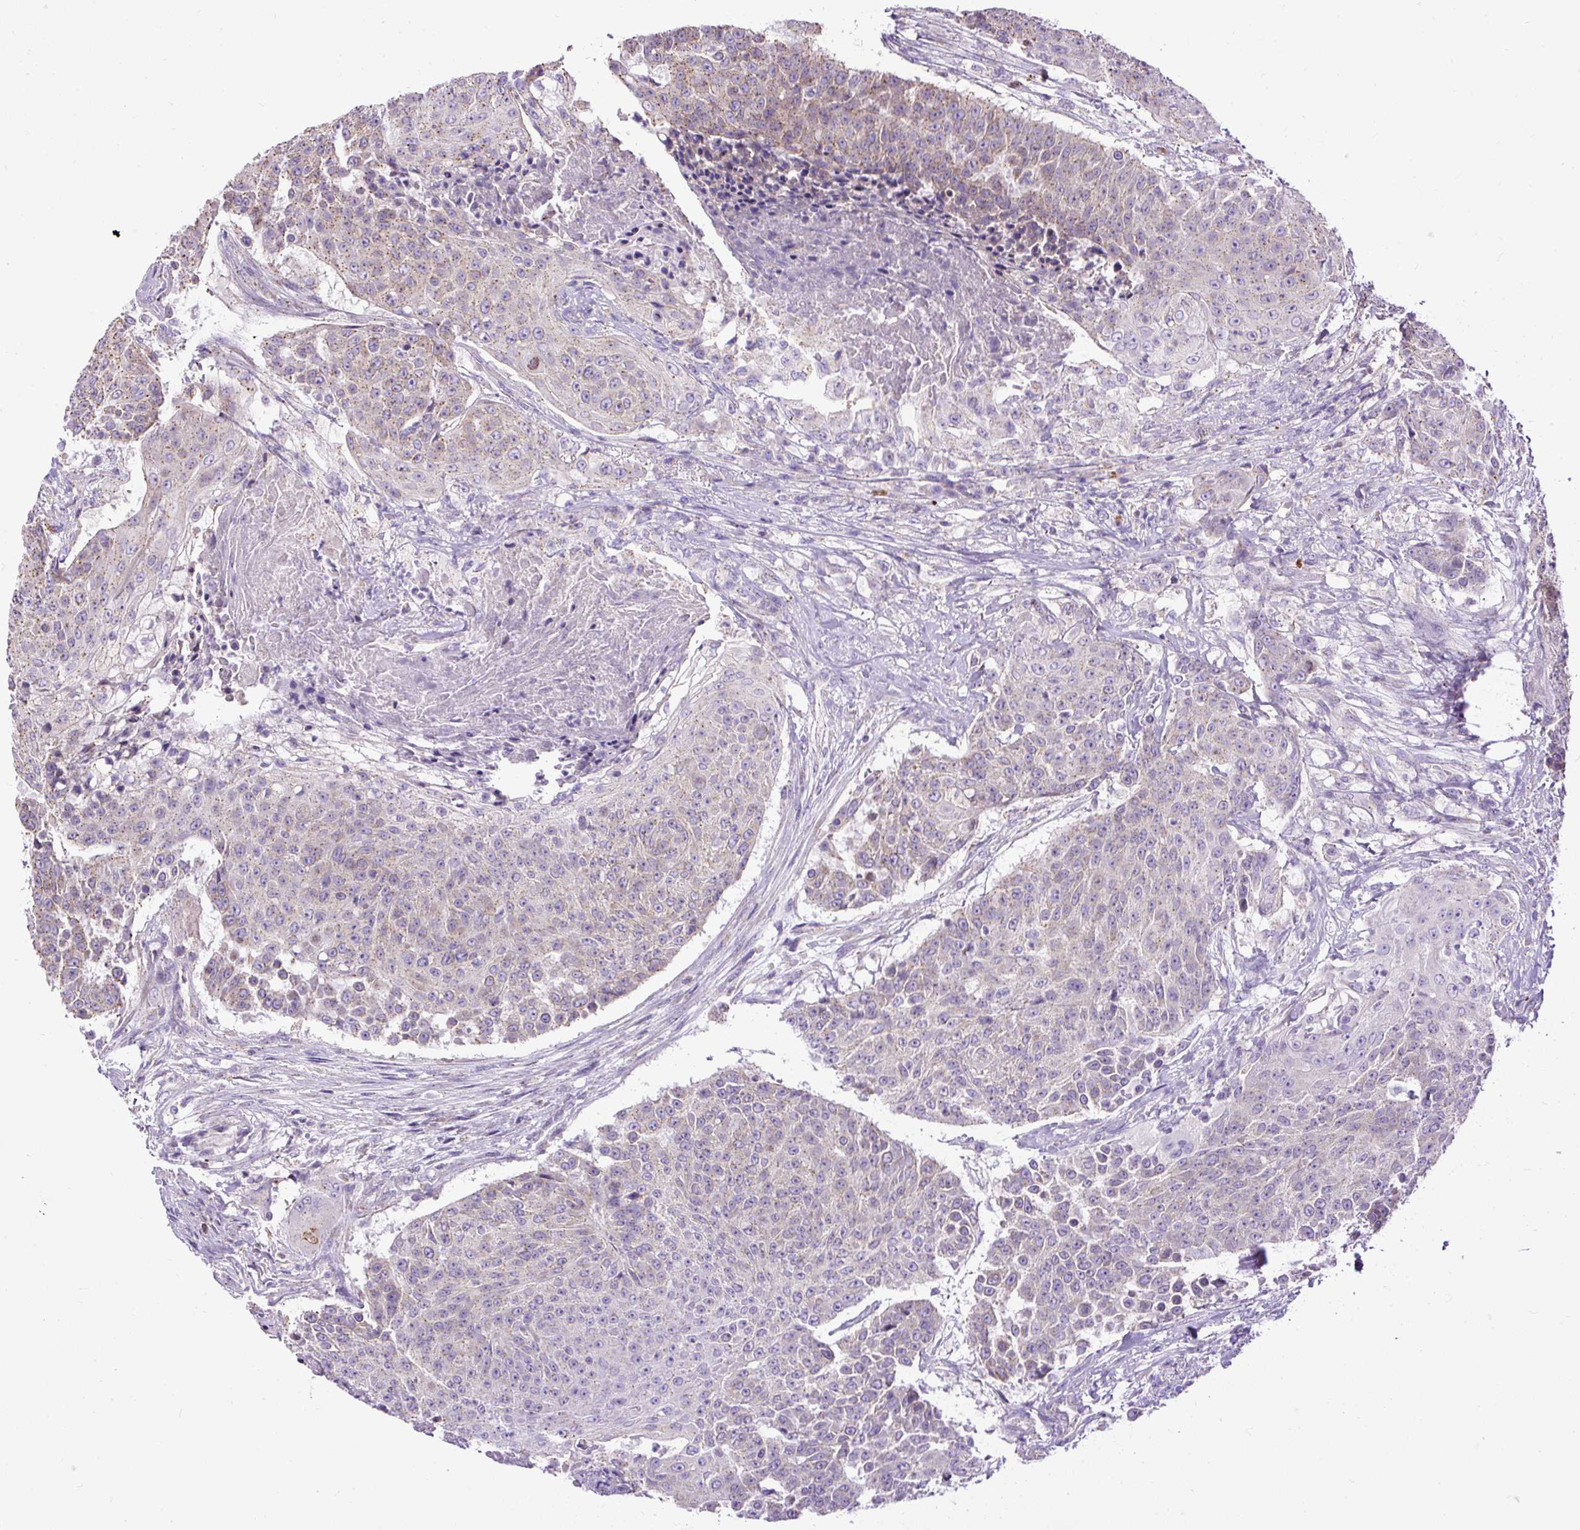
{"staining": {"intensity": "negative", "quantity": "none", "location": "none"}, "tissue": "urothelial cancer", "cell_type": "Tumor cells", "image_type": "cancer", "snomed": [{"axis": "morphology", "description": "Urothelial carcinoma, High grade"}, {"axis": "topography", "description": "Urinary bladder"}], "caption": "Immunohistochemistry (IHC) image of neoplastic tissue: human high-grade urothelial carcinoma stained with DAB (3,3'-diaminobenzidine) demonstrates no significant protein positivity in tumor cells. Brightfield microscopy of immunohistochemistry (IHC) stained with DAB (3,3'-diaminobenzidine) (brown) and hematoxylin (blue), captured at high magnification.", "gene": "CFAP47", "patient": {"sex": "female", "age": 63}}